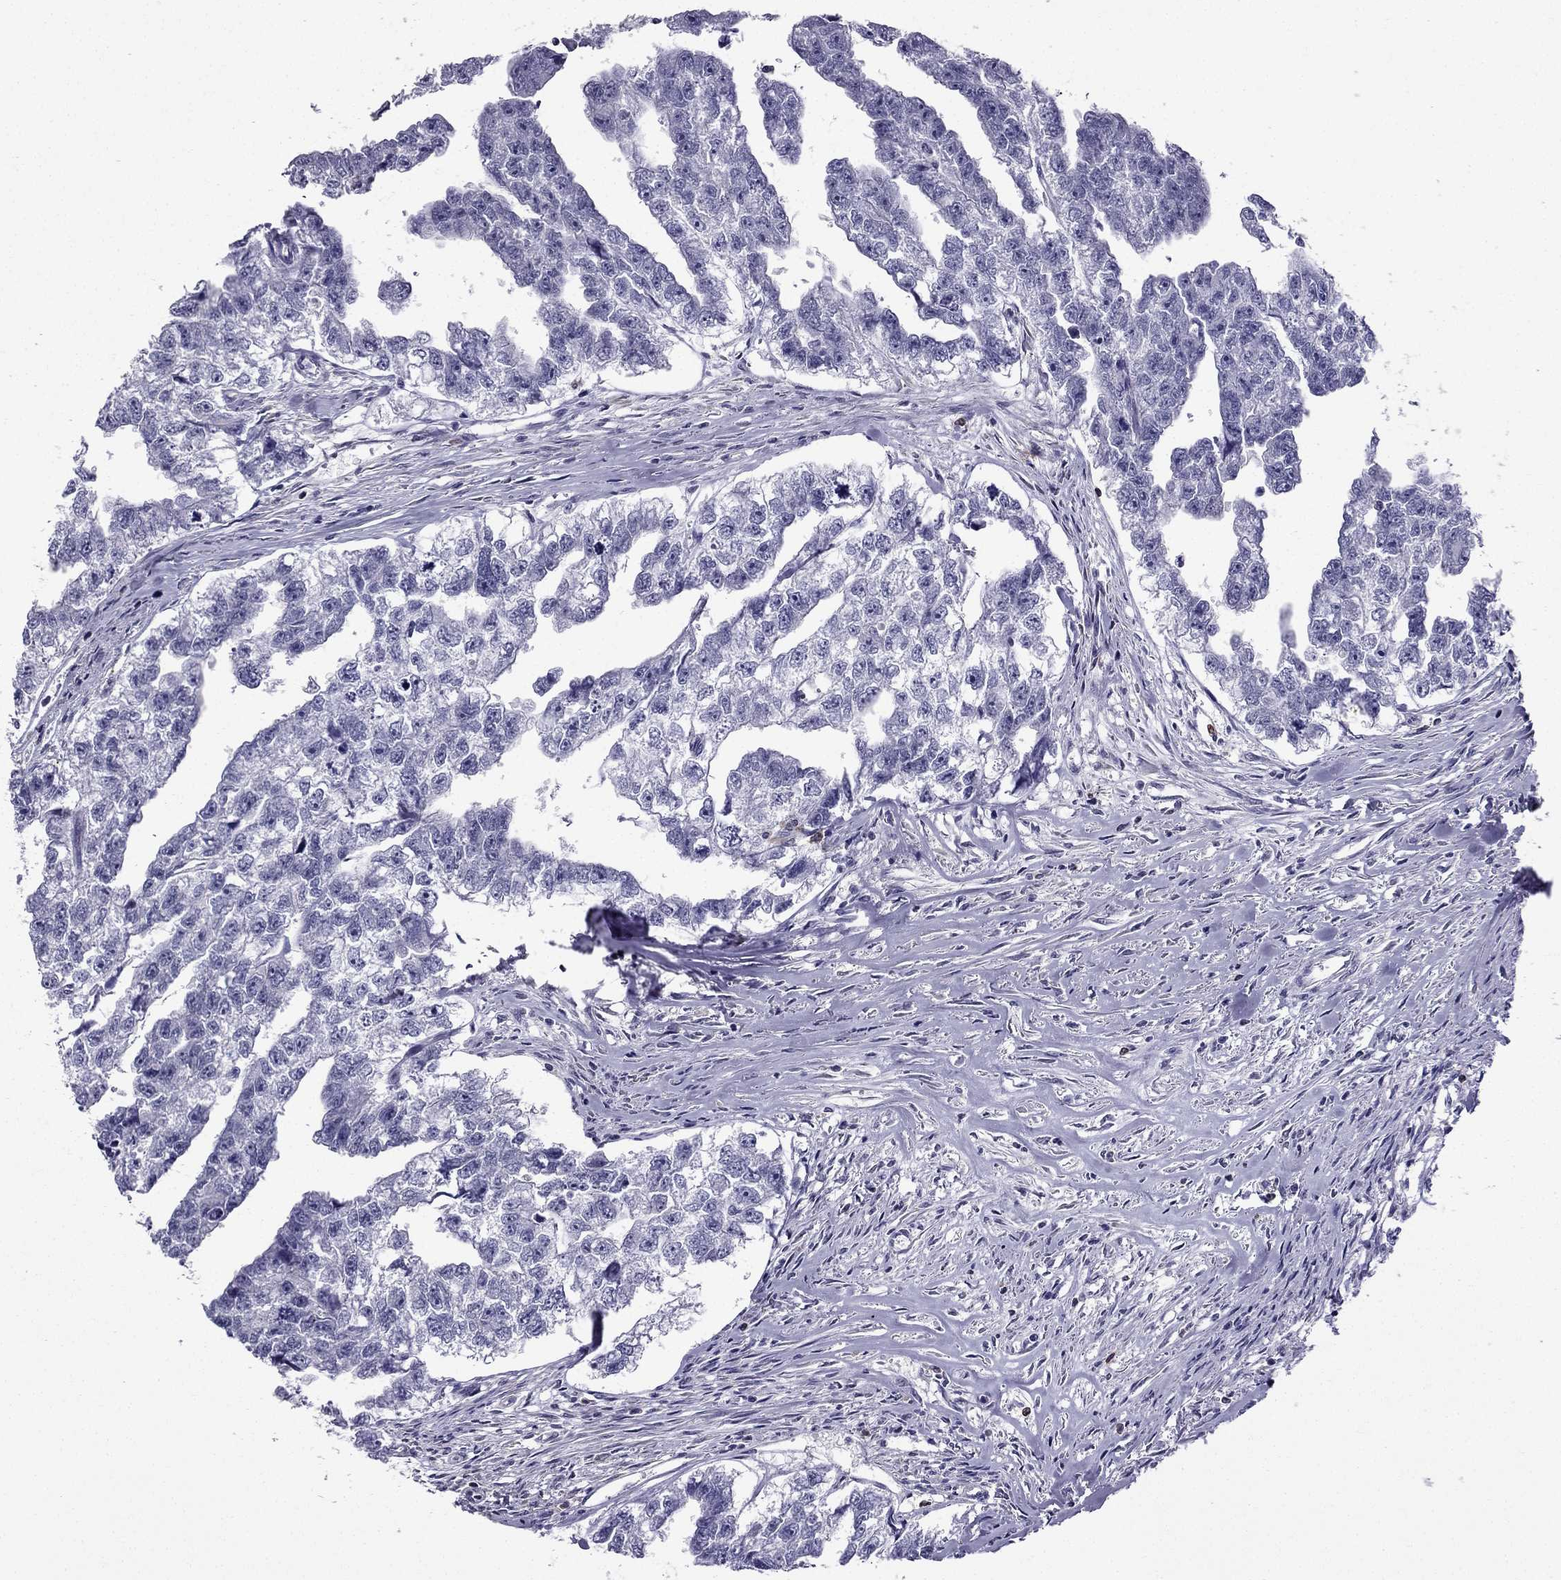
{"staining": {"intensity": "negative", "quantity": "none", "location": "none"}, "tissue": "testis cancer", "cell_type": "Tumor cells", "image_type": "cancer", "snomed": [{"axis": "morphology", "description": "Carcinoma, Embryonal, NOS"}, {"axis": "morphology", "description": "Teratoma, malignant, NOS"}, {"axis": "topography", "description": "Testis"}], "caption": "Protein analysis of testis cancer shows no significant positivity in tumor cells.", "gene": "CCK", "patient": {"sex": "male", "age": 44}}